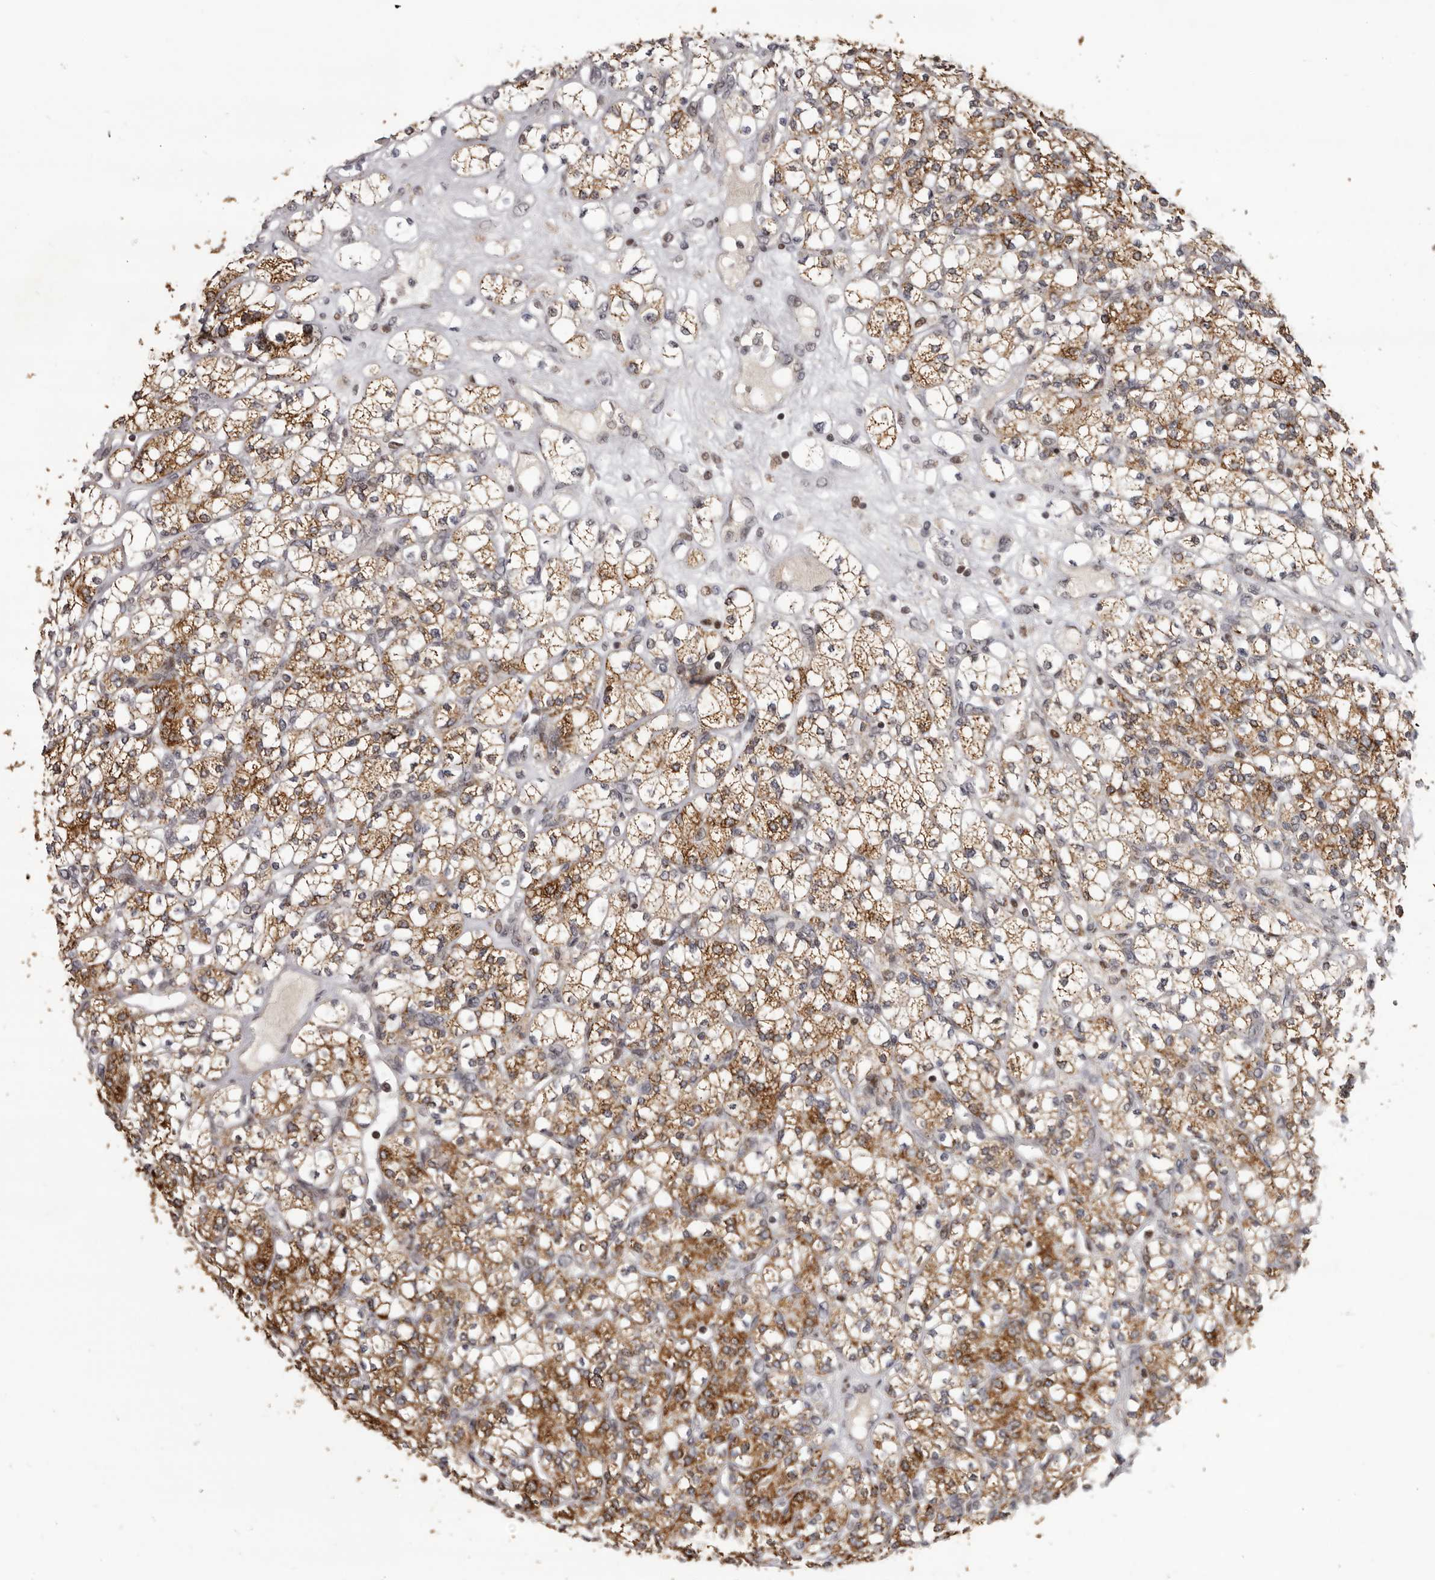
{"staining": {"intensity": "moderate", "quantity": ">75%", "location": "cytoplasmic/membranous"}, "tissue": "renal cancer", "cell_type": "Tumor cells", "image_type": "cancer", "snomed": [{"axis": "morphology", "description": "Adenocarcinoma, NOS"}, {"axis": "topography", "description": "Kidney"}], "caption": "Immunohistochemistry of renal cancer (adenocarcinoma) reveals medium levels of moderate cytoplasmic/membranous staining in approximately >75% of tumor cells.", "gene": "C17orf99", "patient": {"sex": "male", "age": 77}}